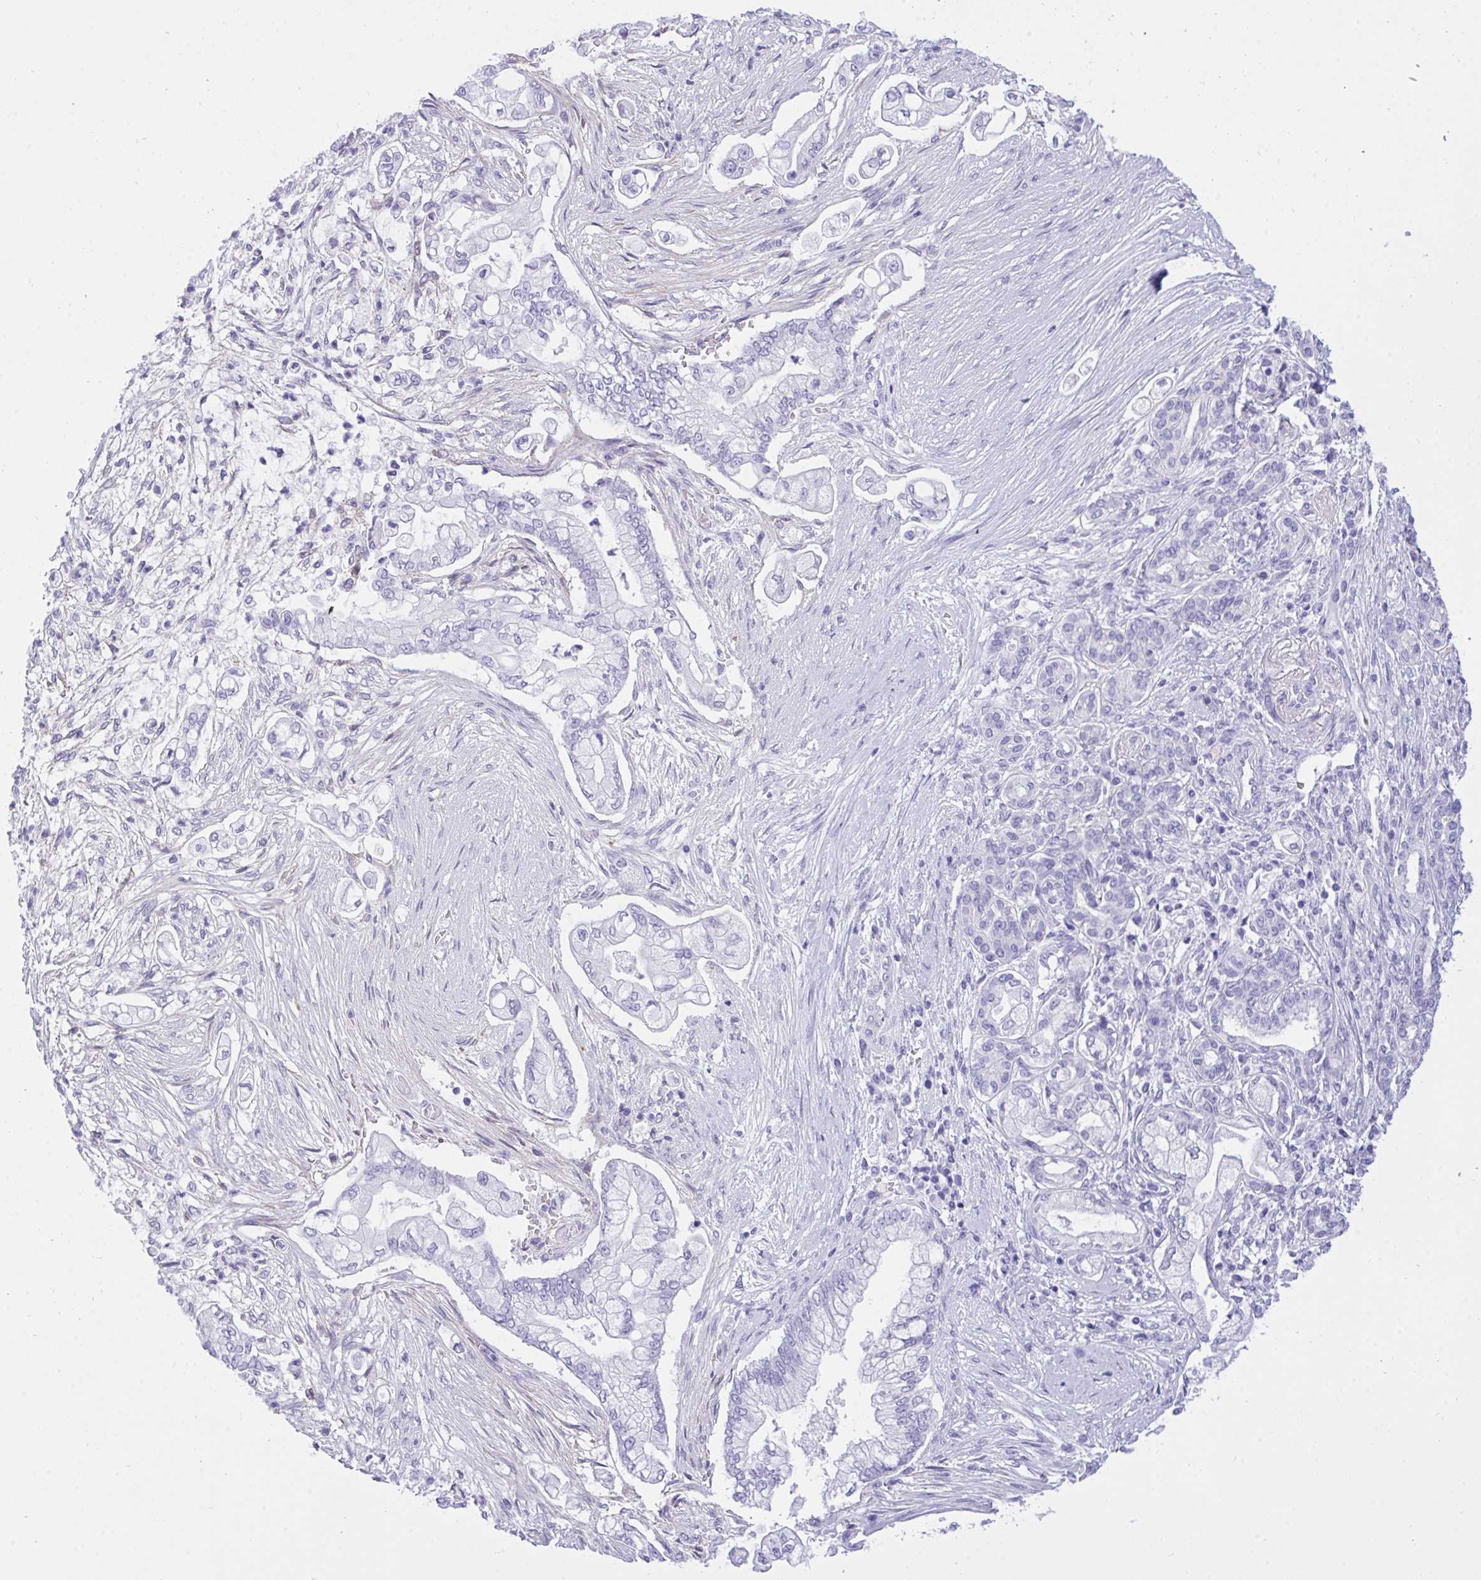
{"staining": {"intensity": "negative", "quantity": "none", "location": "none"}, "tissue": "pancreatic cancer", "cell_type": "Tumor cells", "image_type": "cancer", "snomed": [{"axis": "morphology", "description": "Adenocarcinoma, NOS"}, {"axis": "topography", "description": "Pancreas"}], "caption": "Protein analysis of pancreatic adenocarcinoma shows no significant positivity in tumor cells.", "gene": "TLN2", "patient": {"sex": "female", "age": 69}}